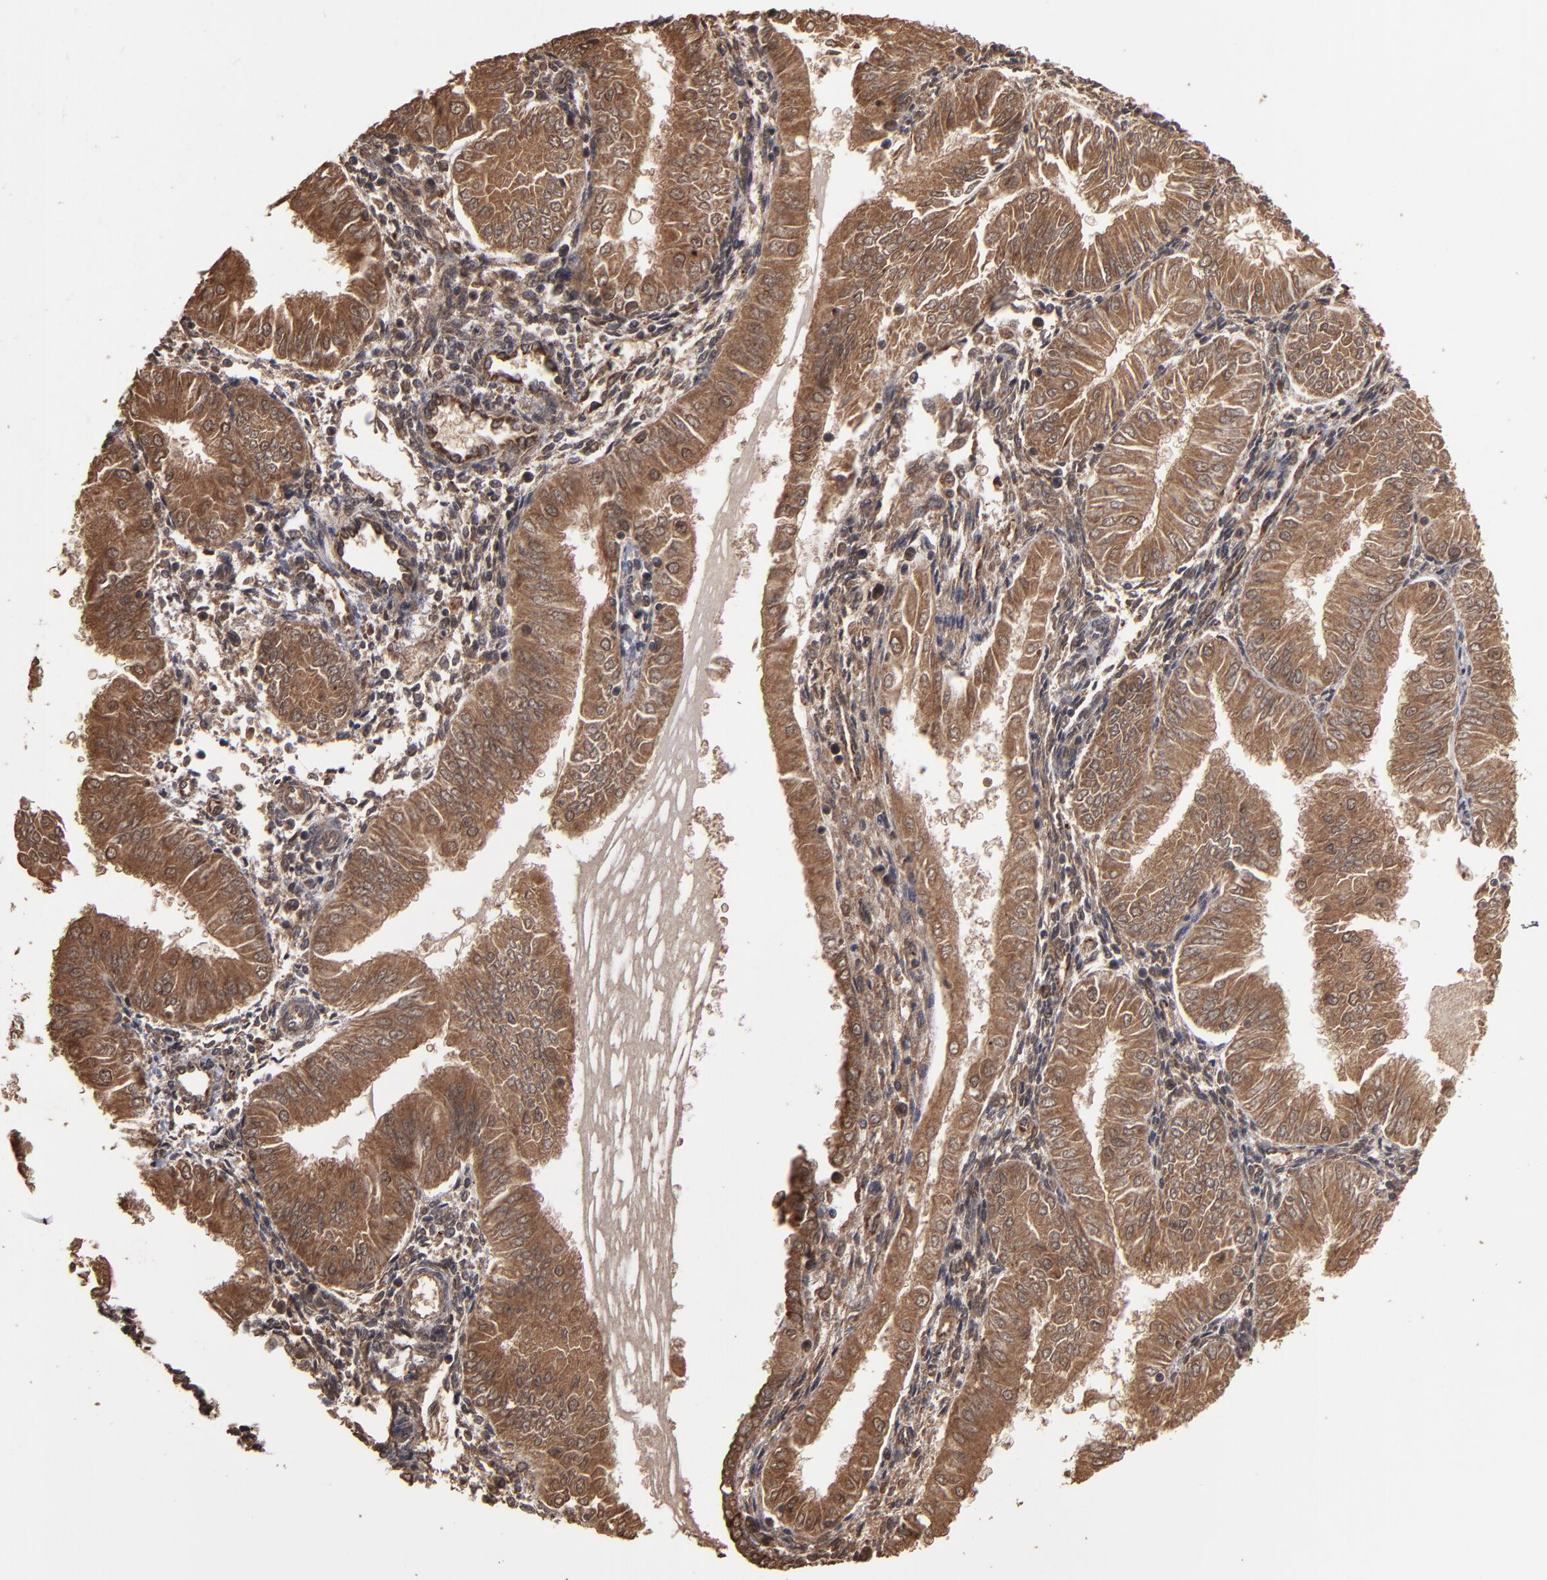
{"staining": {"intensity": "strong", "quantity": ">75%", "location": "cytoplasmic/membranous,nuclear"}, "tissue": "endometrial cancer", "cell_type": "Tumor cells", "image_type": "cancer", "snomed": [{"axis": "morphology", "description": "Adenocarcinoma, NOS"}, {"axis": "topography", "description": "Endometrium"}], "caption": "About >75% of tumor cells in human adenocarcinoma (endometrial) show strong cytoplasmic/membranous and nuclear protein positivity as visualized by brown immunohistochemical staining.", "gene": "NXF2B", "patient": {"sex": "female", "age": 53}}